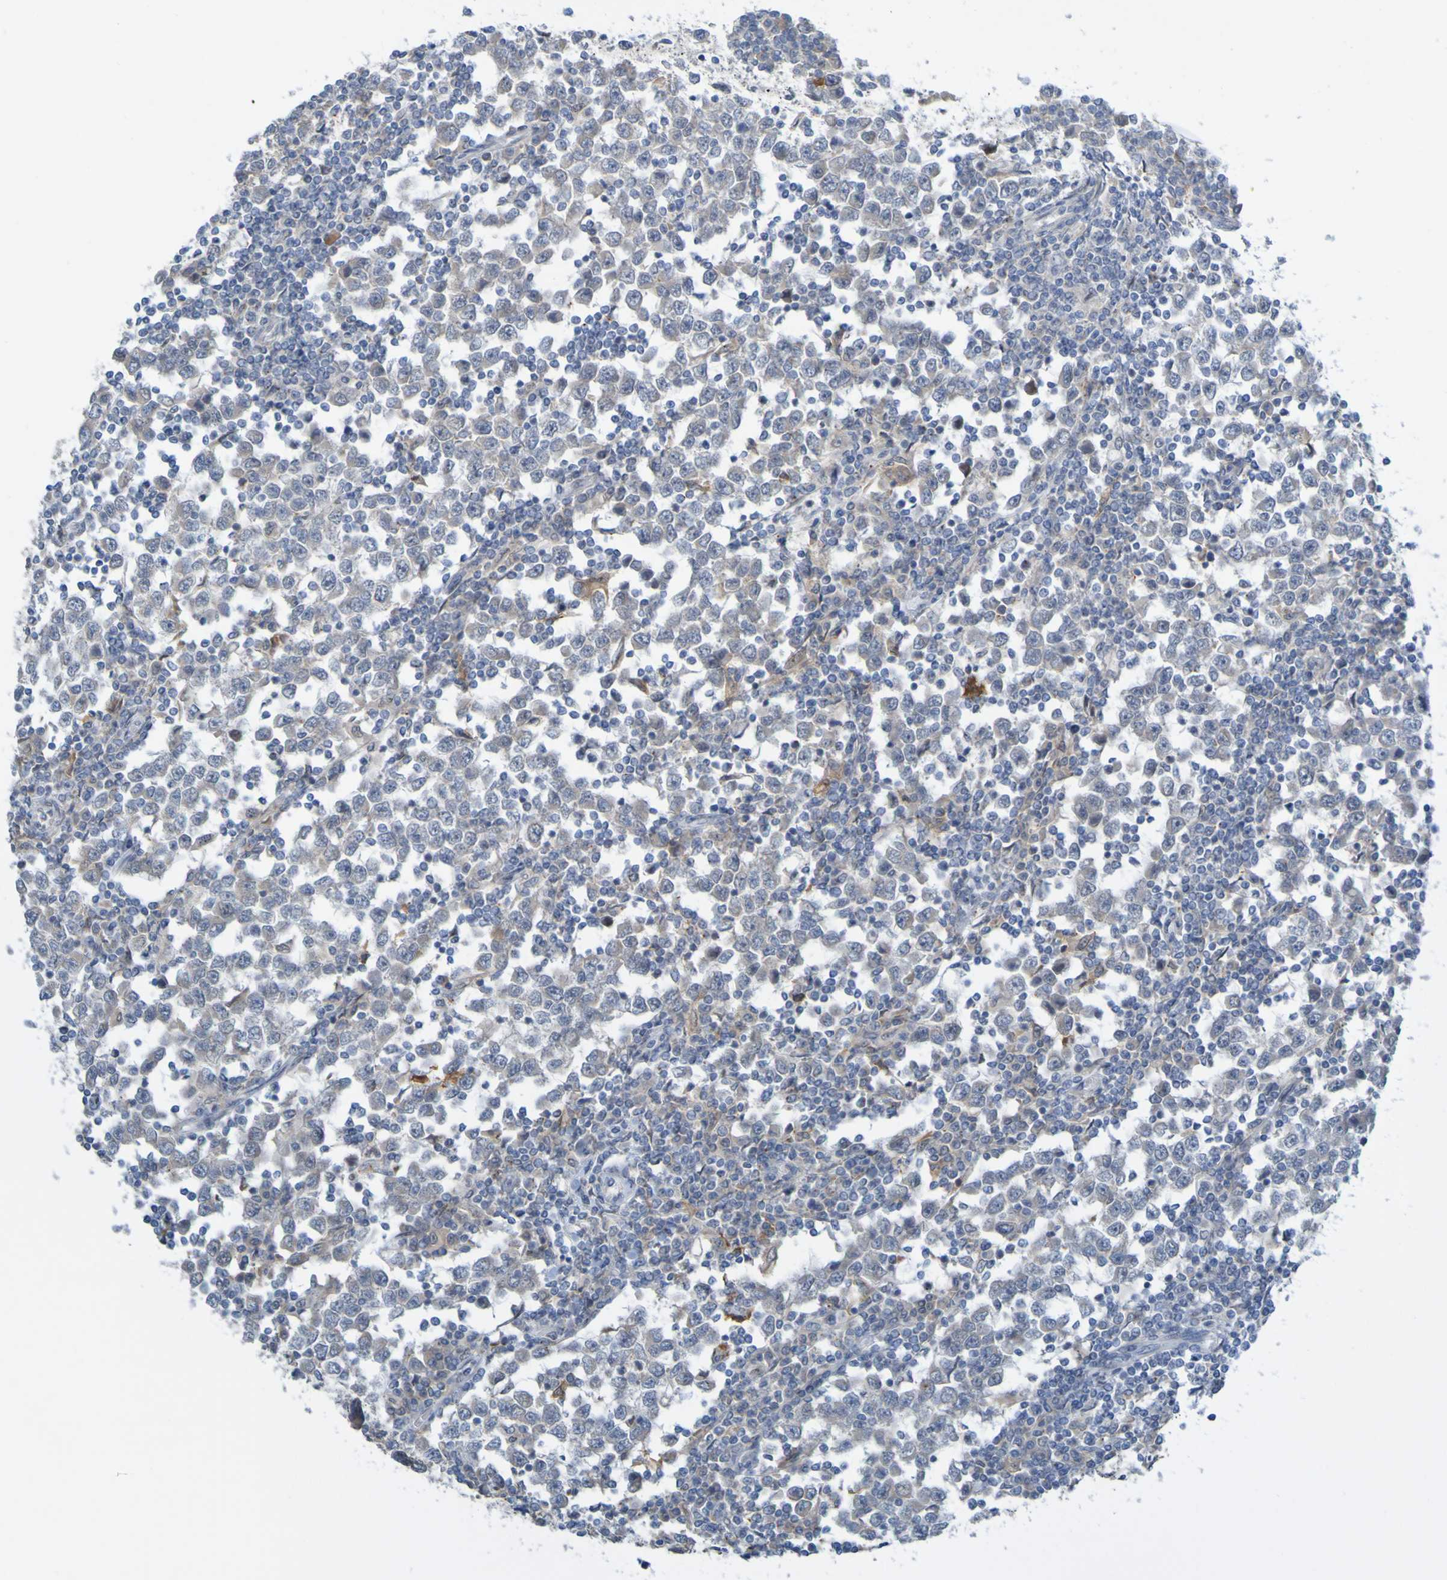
{"staining": {"intensity": "weak", "quantity": "25%-75%", "location": "cytoplasmic/membranous"}, "tissue": "testis cancer", "cell_type": "Tumor cells", "image_type": "cancer", "snomed": [{"axis": "morphology", "description": "Seminoma, NOS"}, {"axis": "topography", "description": "Testis"}], "caption": "Protein expression by IHC exhibits weak cytoplasmic/membranous expression in approximately 25%-75% of tumor cells in testis cancer. (IHC, brightfield microscopy, high magnification).", "gene": "LILRB5", "patient": {"sex": "male", "age": 65}}